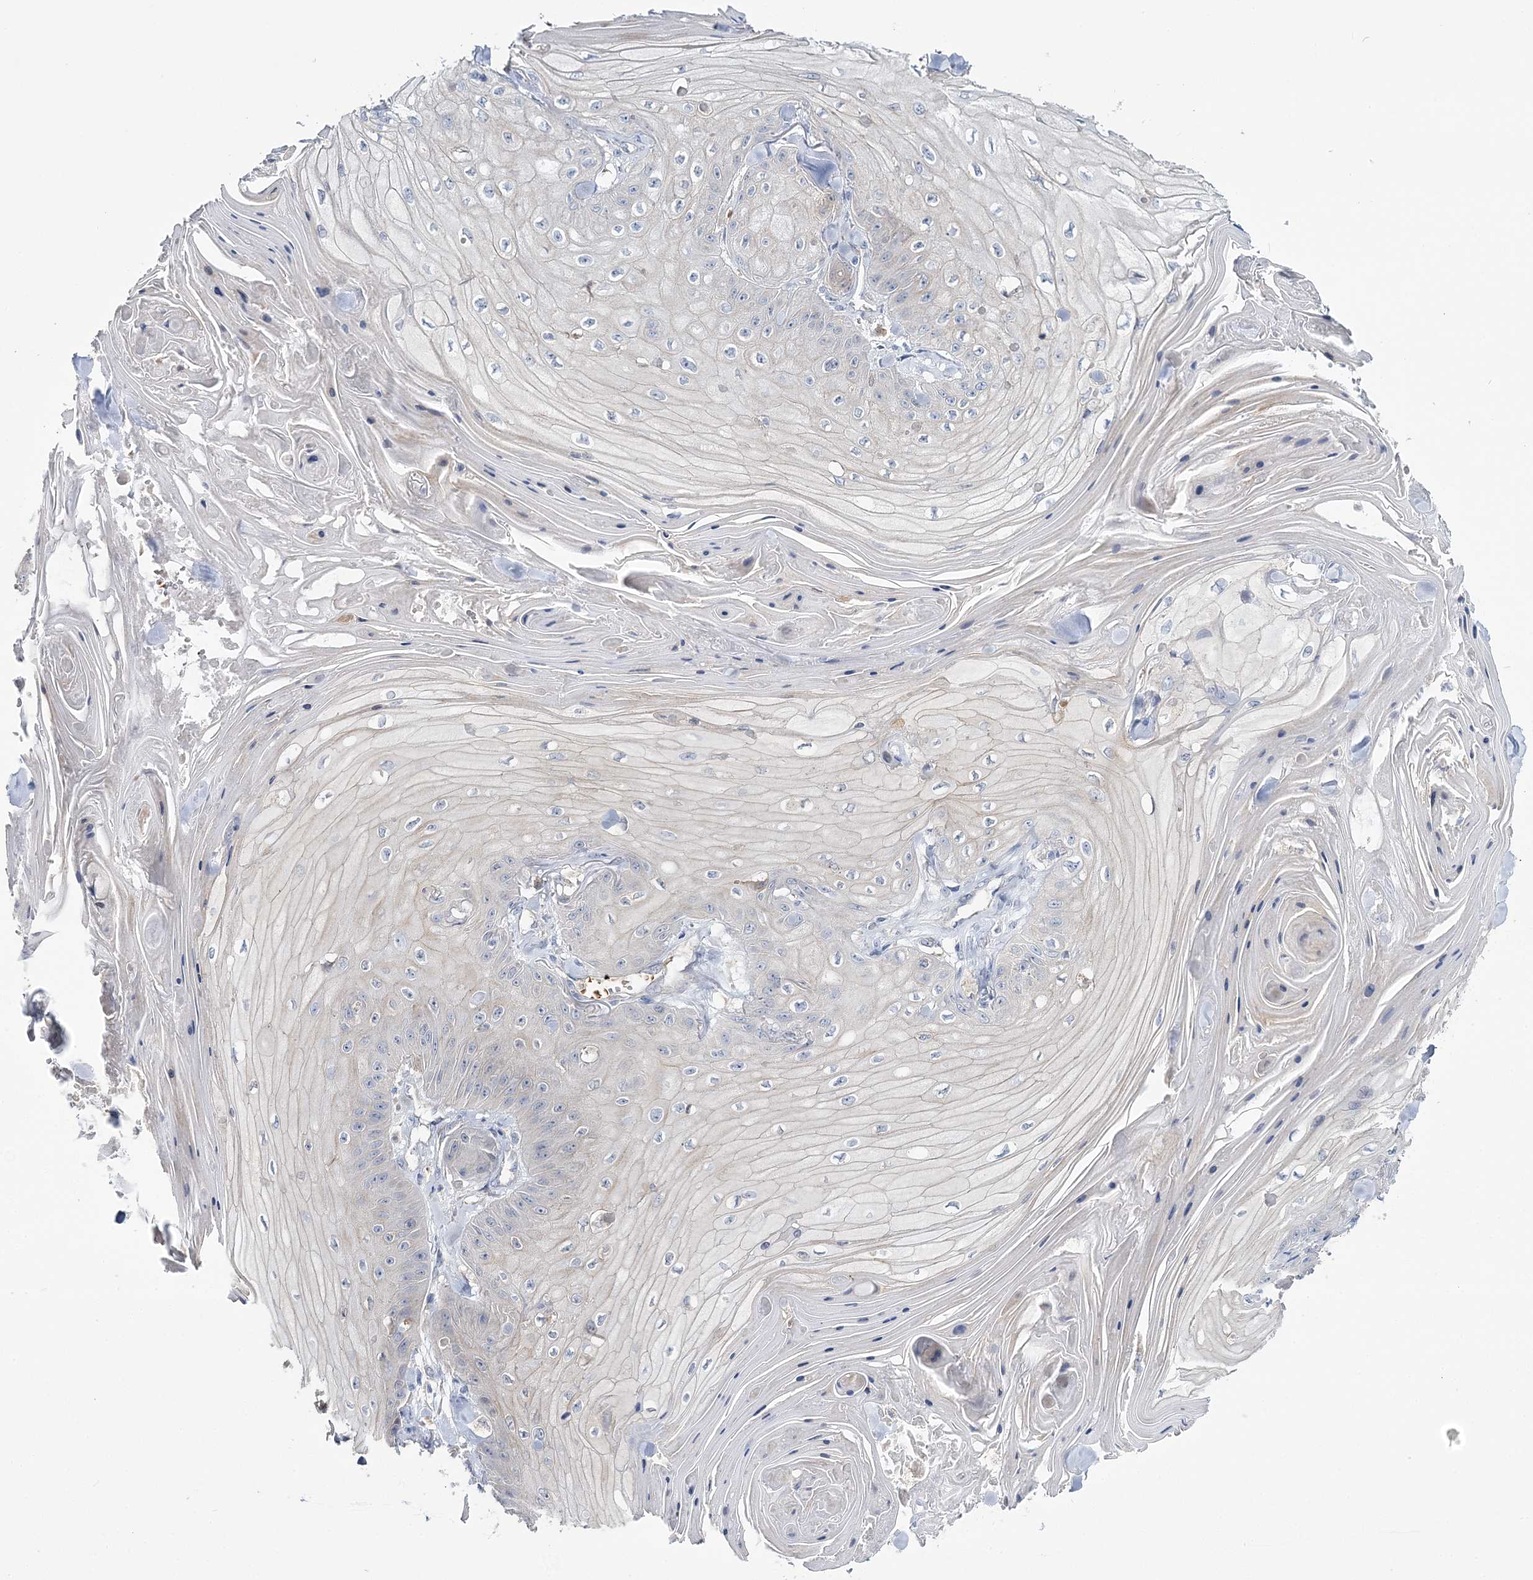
{"staining": {"intensity": "negative", "quantity": "none", "location": "none"}, "tissue": "skin cancer", "cell_type": "Tumor cells", "image_type": "cancer", "snomed": [{"axis": "morphology", "description": "Squamous cell carcinoma, NOS"}, {"axis": "topography", "description": "Skin"}], "caption": "DAB immunohistochemical staining of skin squamous cell carcinoma shows no significant expression in tumor cells.", "gene": "ATP11B", "patient": {"sex": "male", "age": 74}}